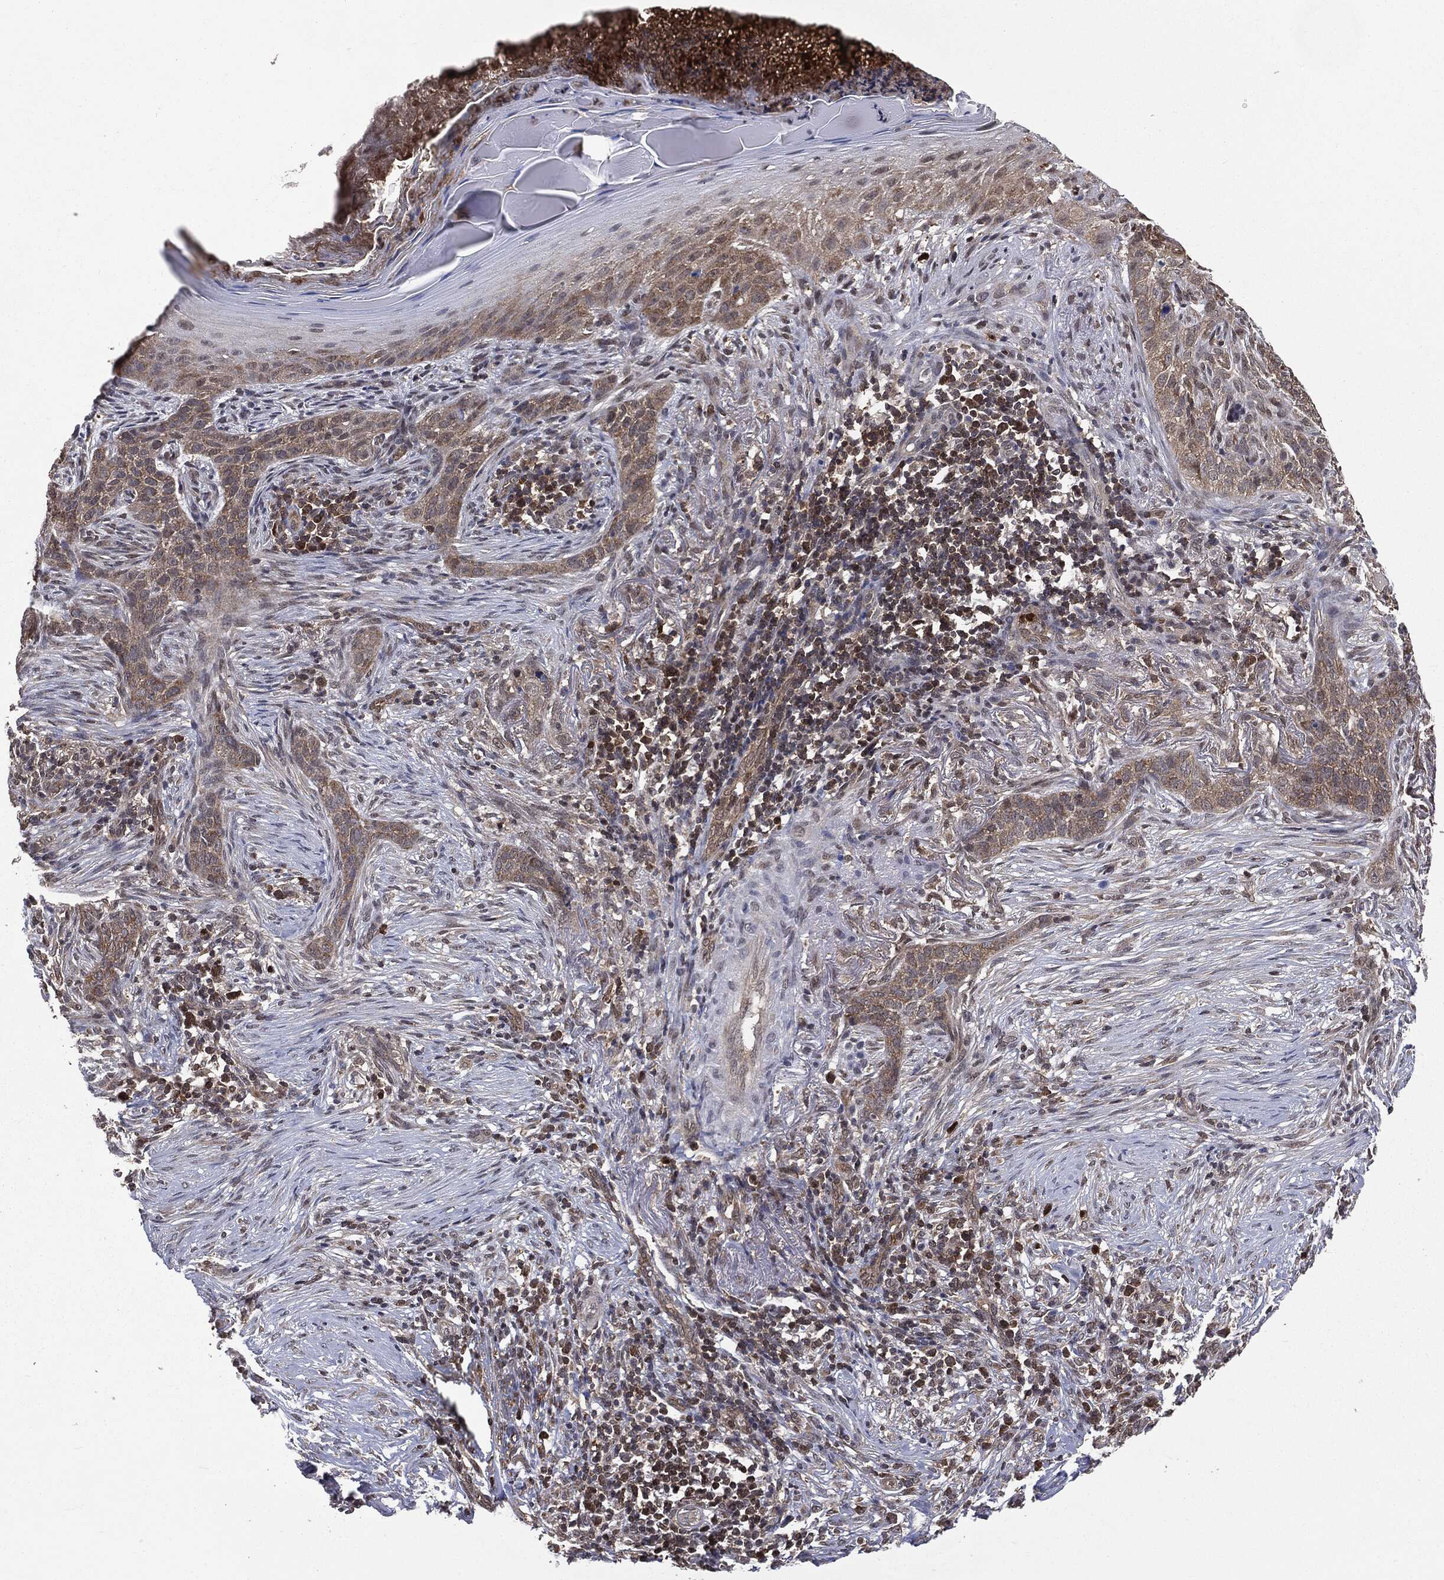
{"staining": {"intensity": "negative", "quantity": "none", "location": "none"}, "tissue": "skin cancer", "cell_type": "Tumor cells", "image_type": "cancer", "snomed": [{"axis": "morphology", "description": "Squamous cell carcinoma, NOS"}, {"axis": "topography", "description": "Skin"}], "caption": "The immunohistochemistry micrograph has no significant expression in tumor cells of squamous cell carcinoma (skin) tissue.", "gene": "GPI", "patient": {"sex": "male", "age": 88}}